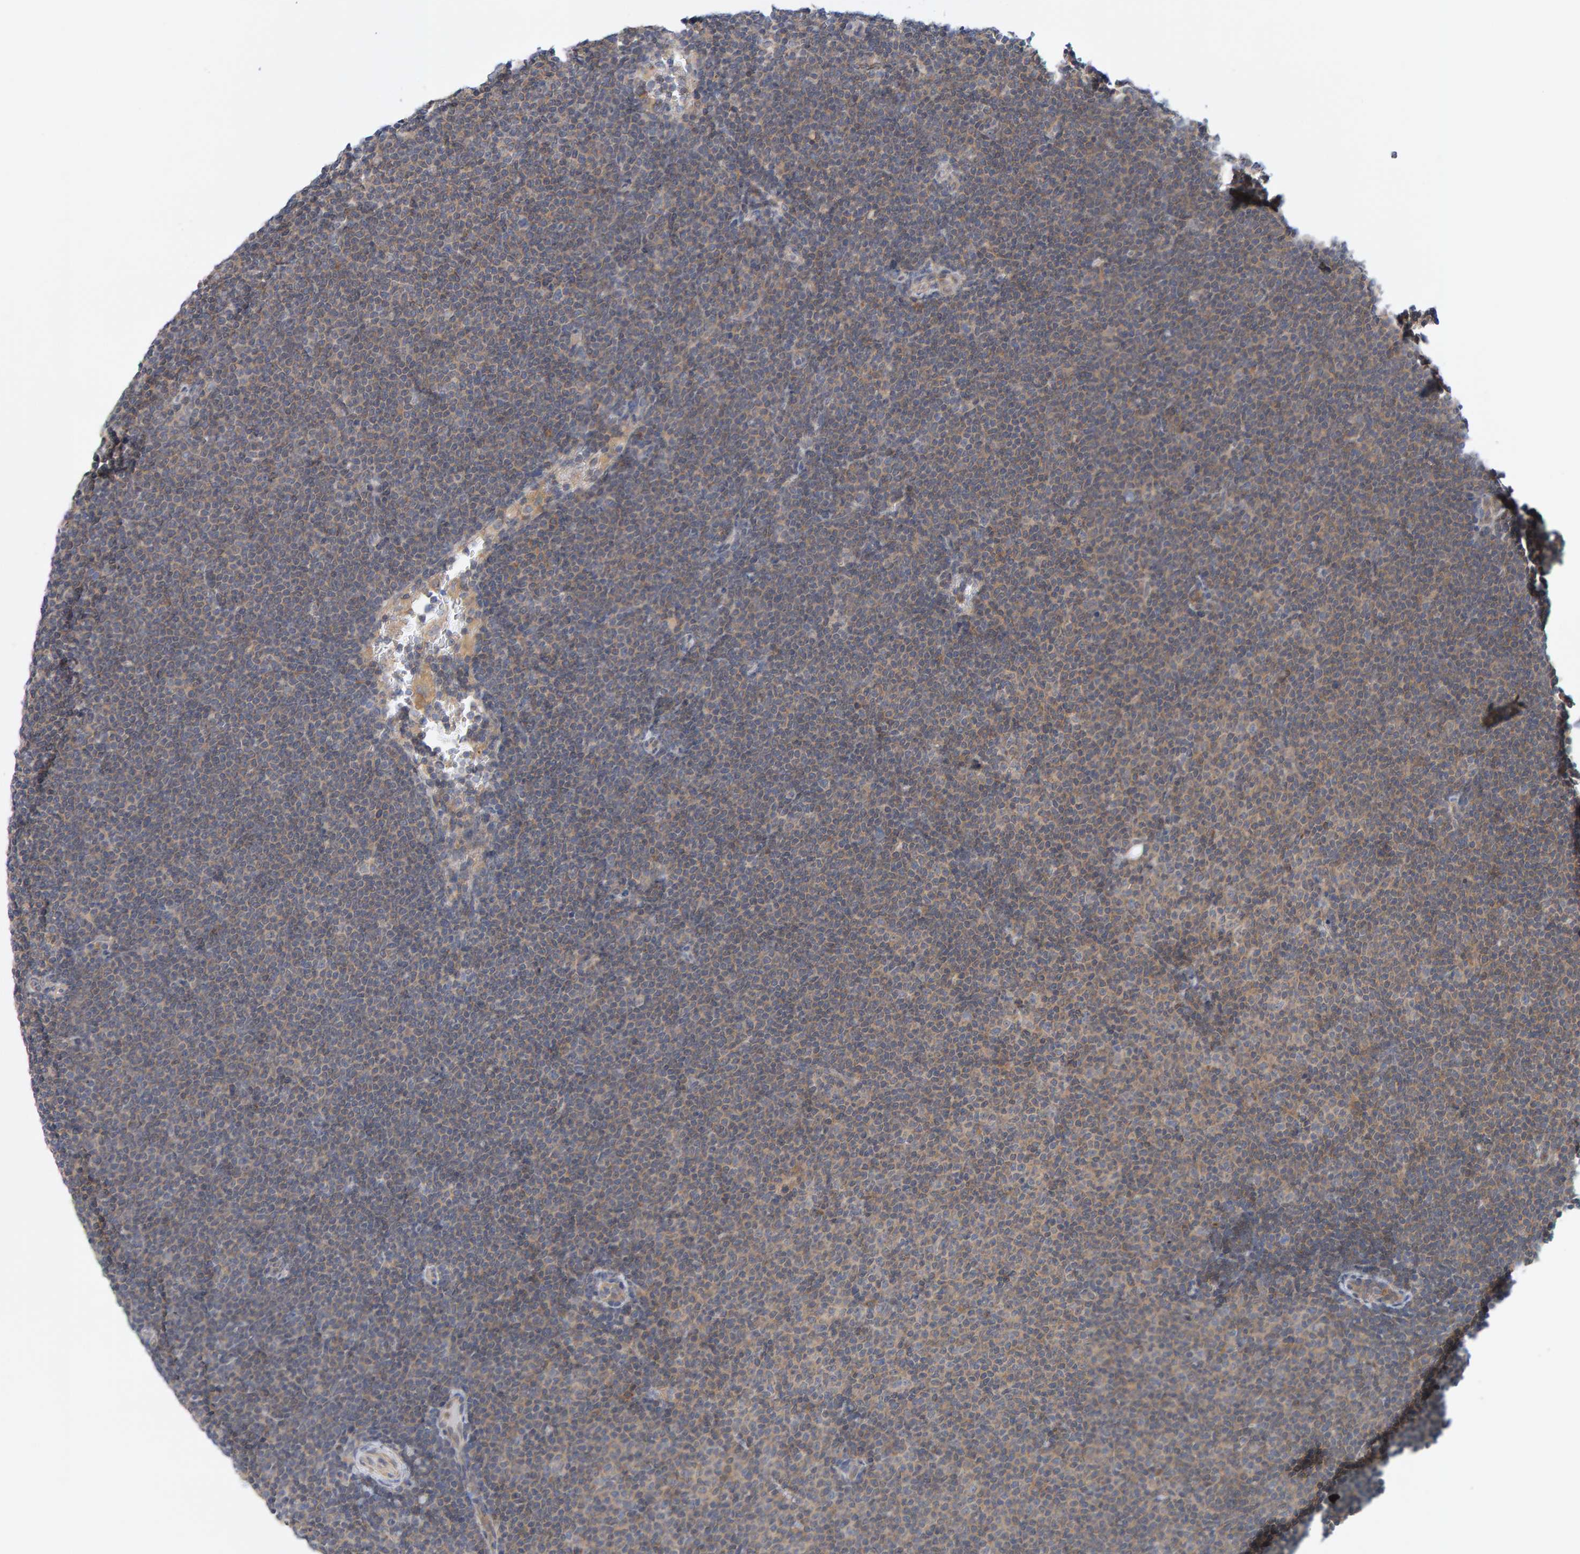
{"staining": {"intensity": "weak", "quantity": ">75%", "location": "cytoplasmic/membranous"}, "tissue": "lymphoma", "cell_type": "Tumor cells", "image_type": "cancer", "snomed": [{"axis": "morphology", "description": "Malignant lymphoma, non-Hodgkin's type, Low grade"}, {"axis": "topography", "description": "Lymph node"}], "caption": "Immunohistochemical staining of lymphoma demonstrates low levels of weak cytoplasmic/membranous protein expression in approximately >75% of tumor cells. (DAB (3,3'-diaminobenzidine) IHC with brightfield microscopy, high magnification).", "gene": "TATDN1", "patient": {"sex": "female", "age": 53}}